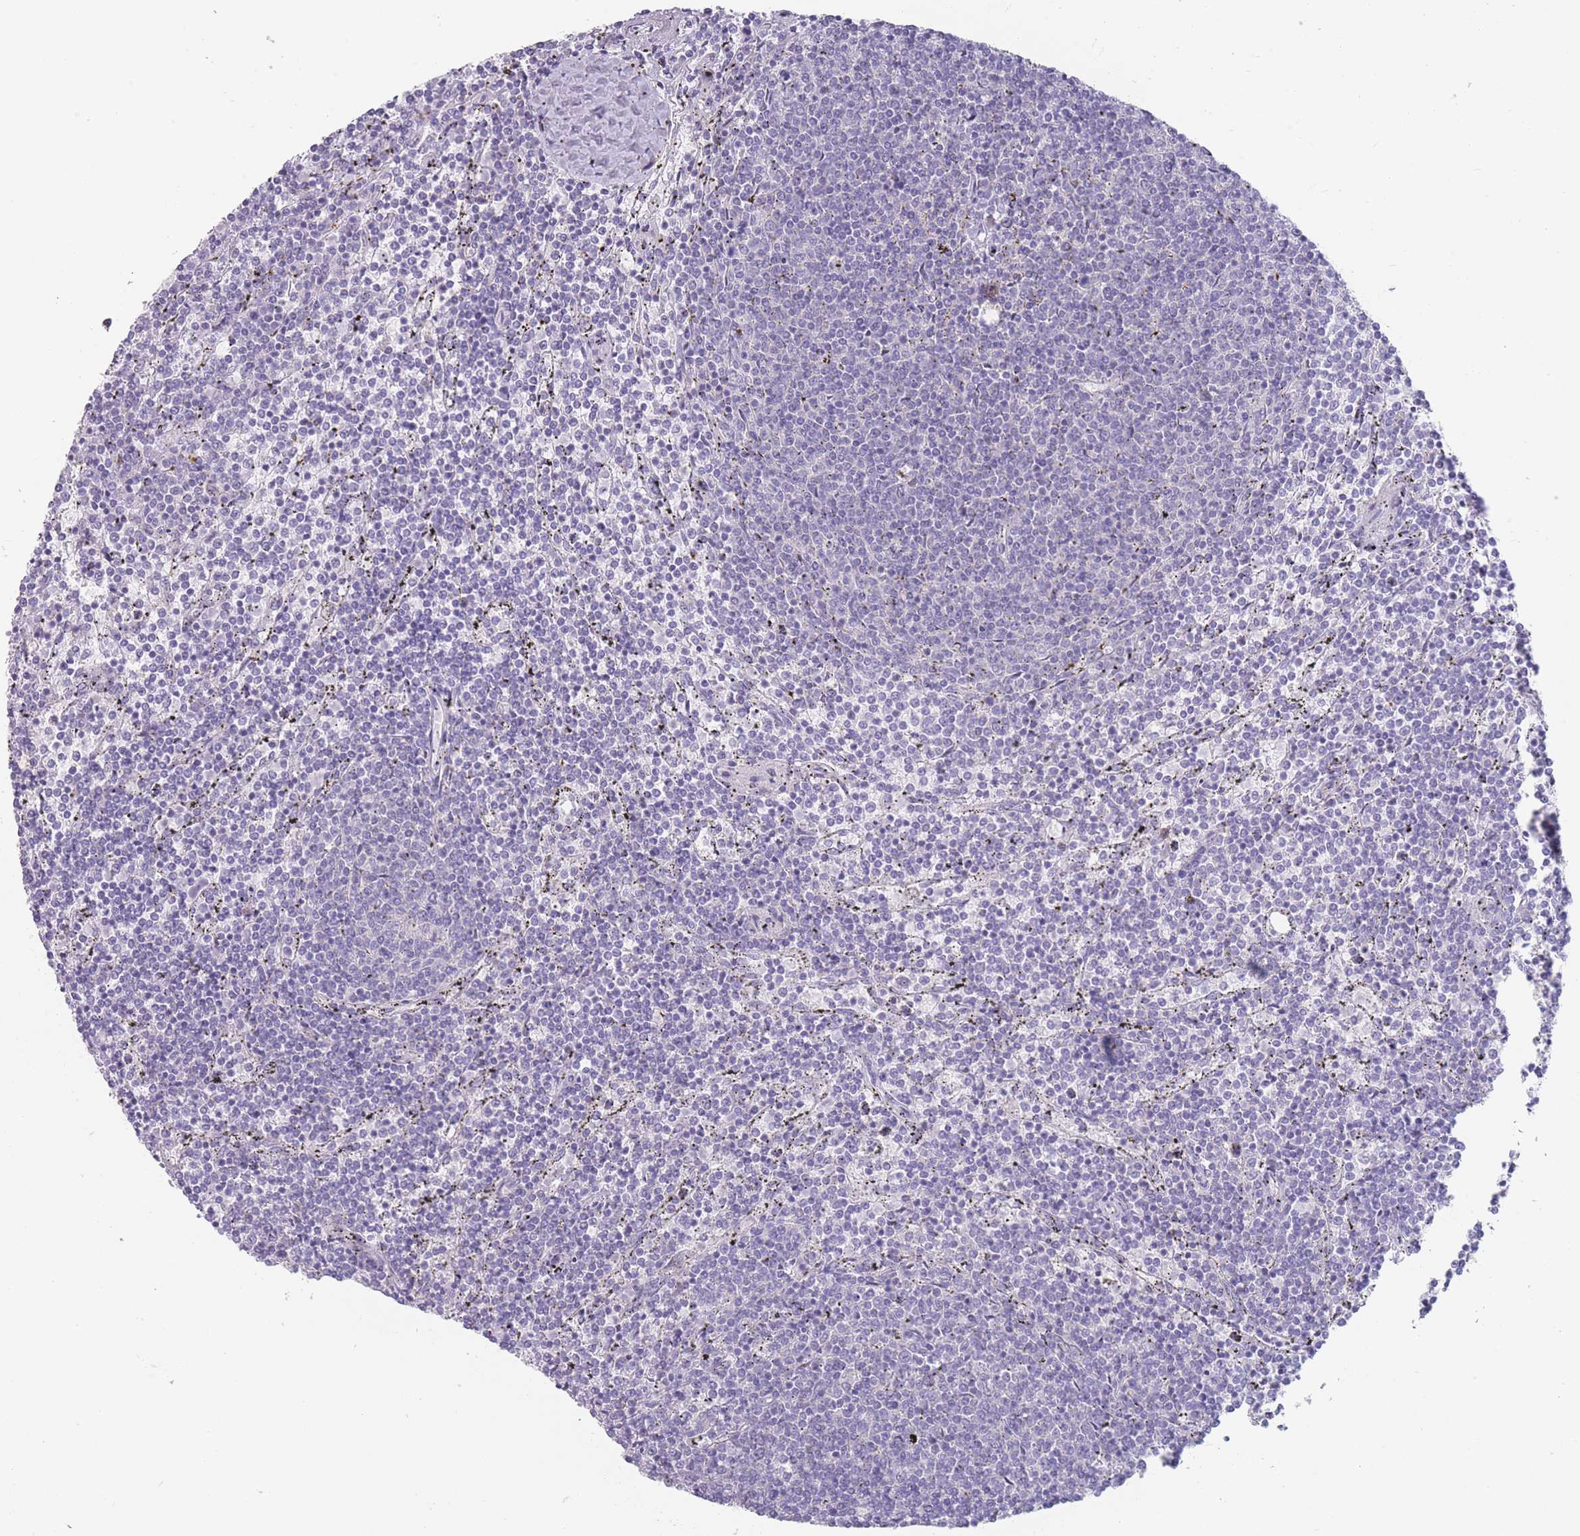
{"staining": {"intensity": "negative", "quantity": "none", "location": "none"}, "tissue": "lymphoma", "cell_type": "Tumor cells", "image_type": "cancer", "snomed": [{"axis": "morphology", "description": "Malignant lymphoma, non-Hodgkin's type, Low grade"}, {"axis": "topography", "description": "Spleen"}], "caption": "This is an IHC image of lymphoma. There is no staining in tumor cells.", "gene": "PAIP2B", "patient": {"sex": "female", "age": 50}}